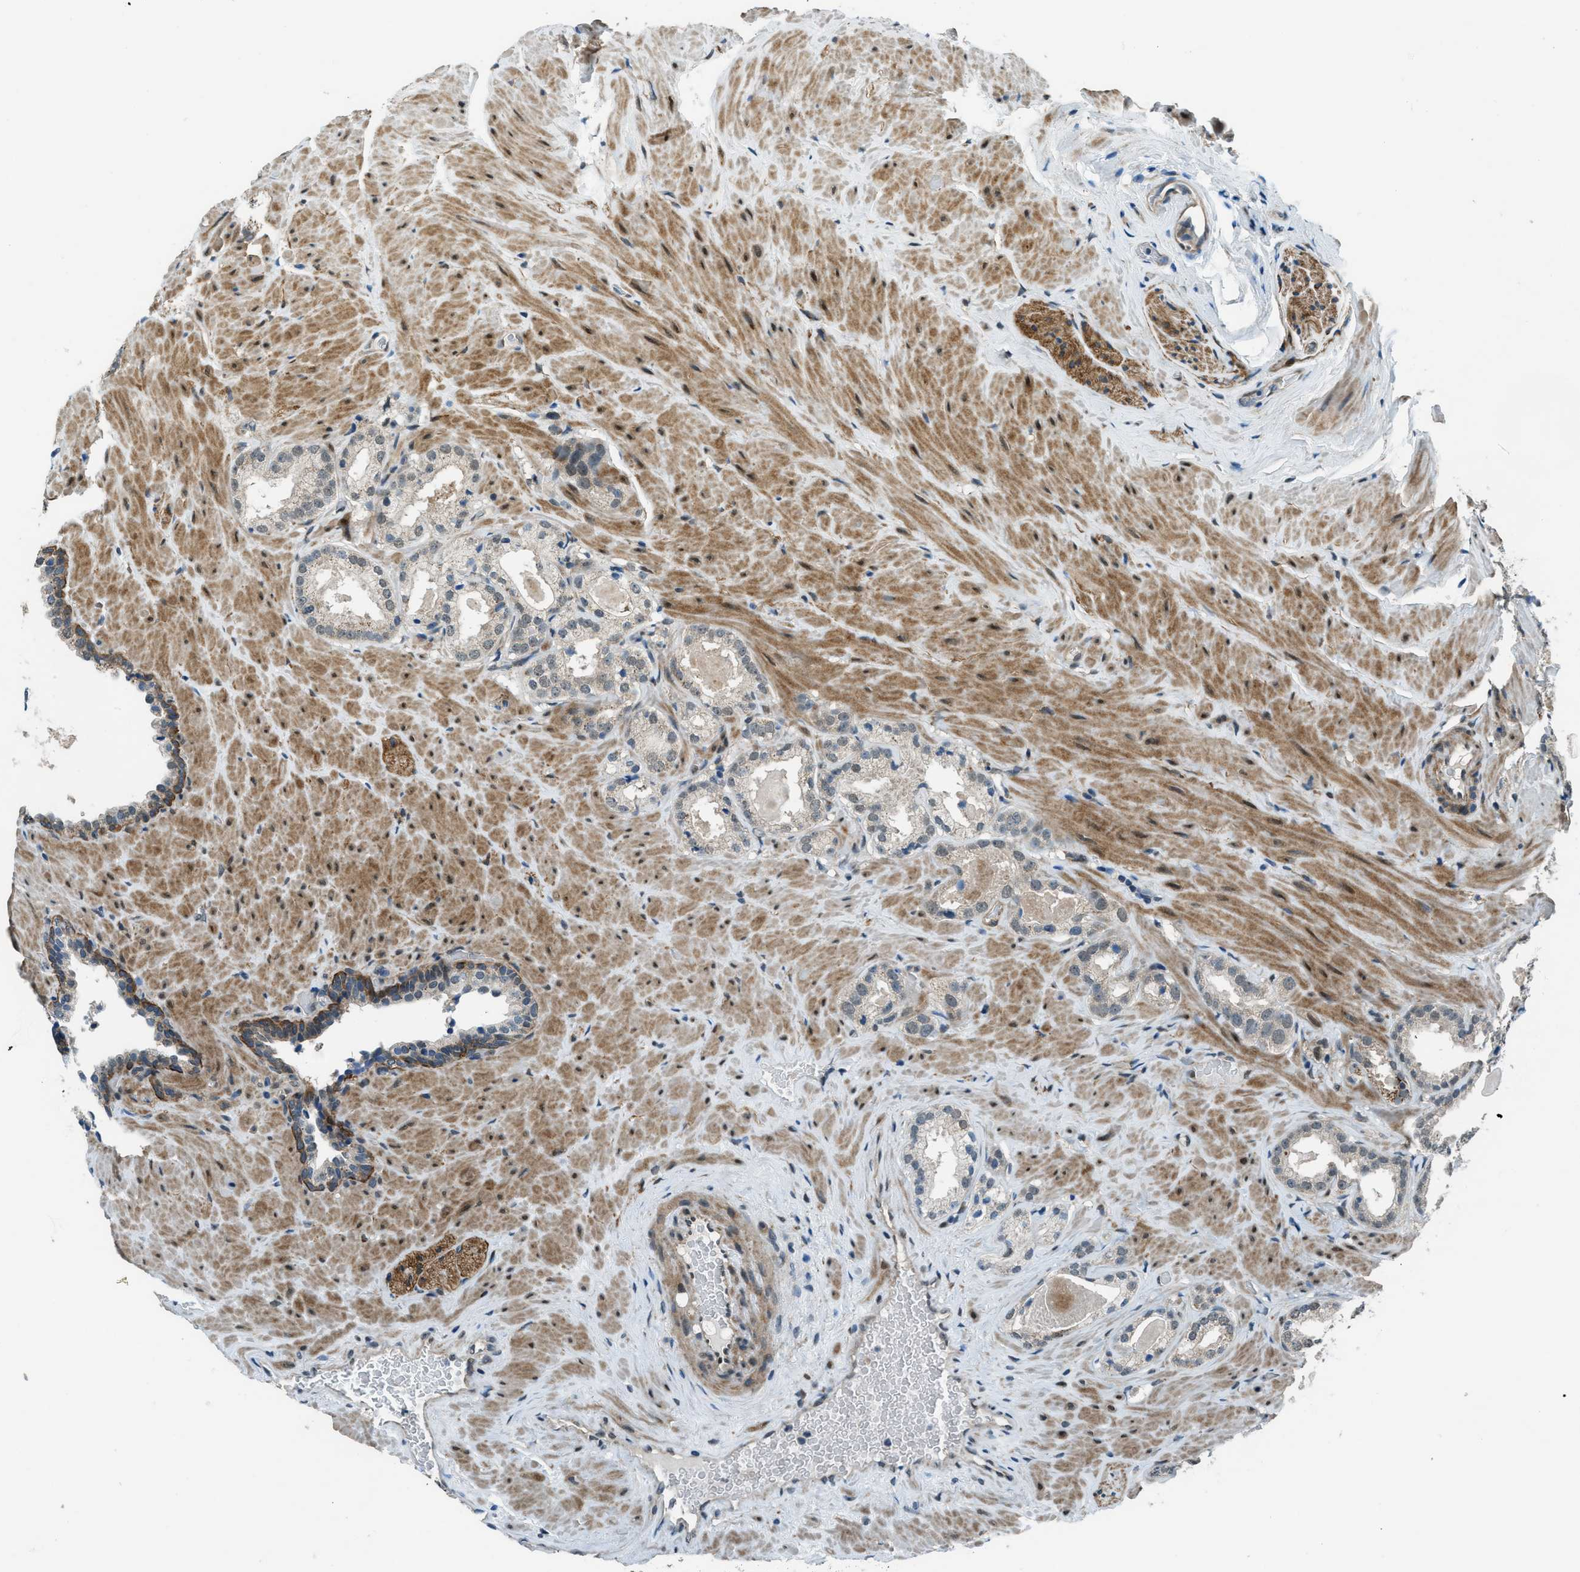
{"staining": {"intensity": "negative", "quantity": "none", "location": "none"}, "tissue": "prostate cancer", "cell_type": "Tumor cells", "image_type": "cancer", "snomed": [{"axis": "morphology", "description": "Adenocarcinoma, High grade"}, {"axis": "topography", "description": "Prostate"}], "caption": "Tumor cells are negative for protein expression in human prostate cancer (high-grade adenocarcinoma).", "gene": "NPEPL1", "patient": {"sex": "male", "age": 64}}